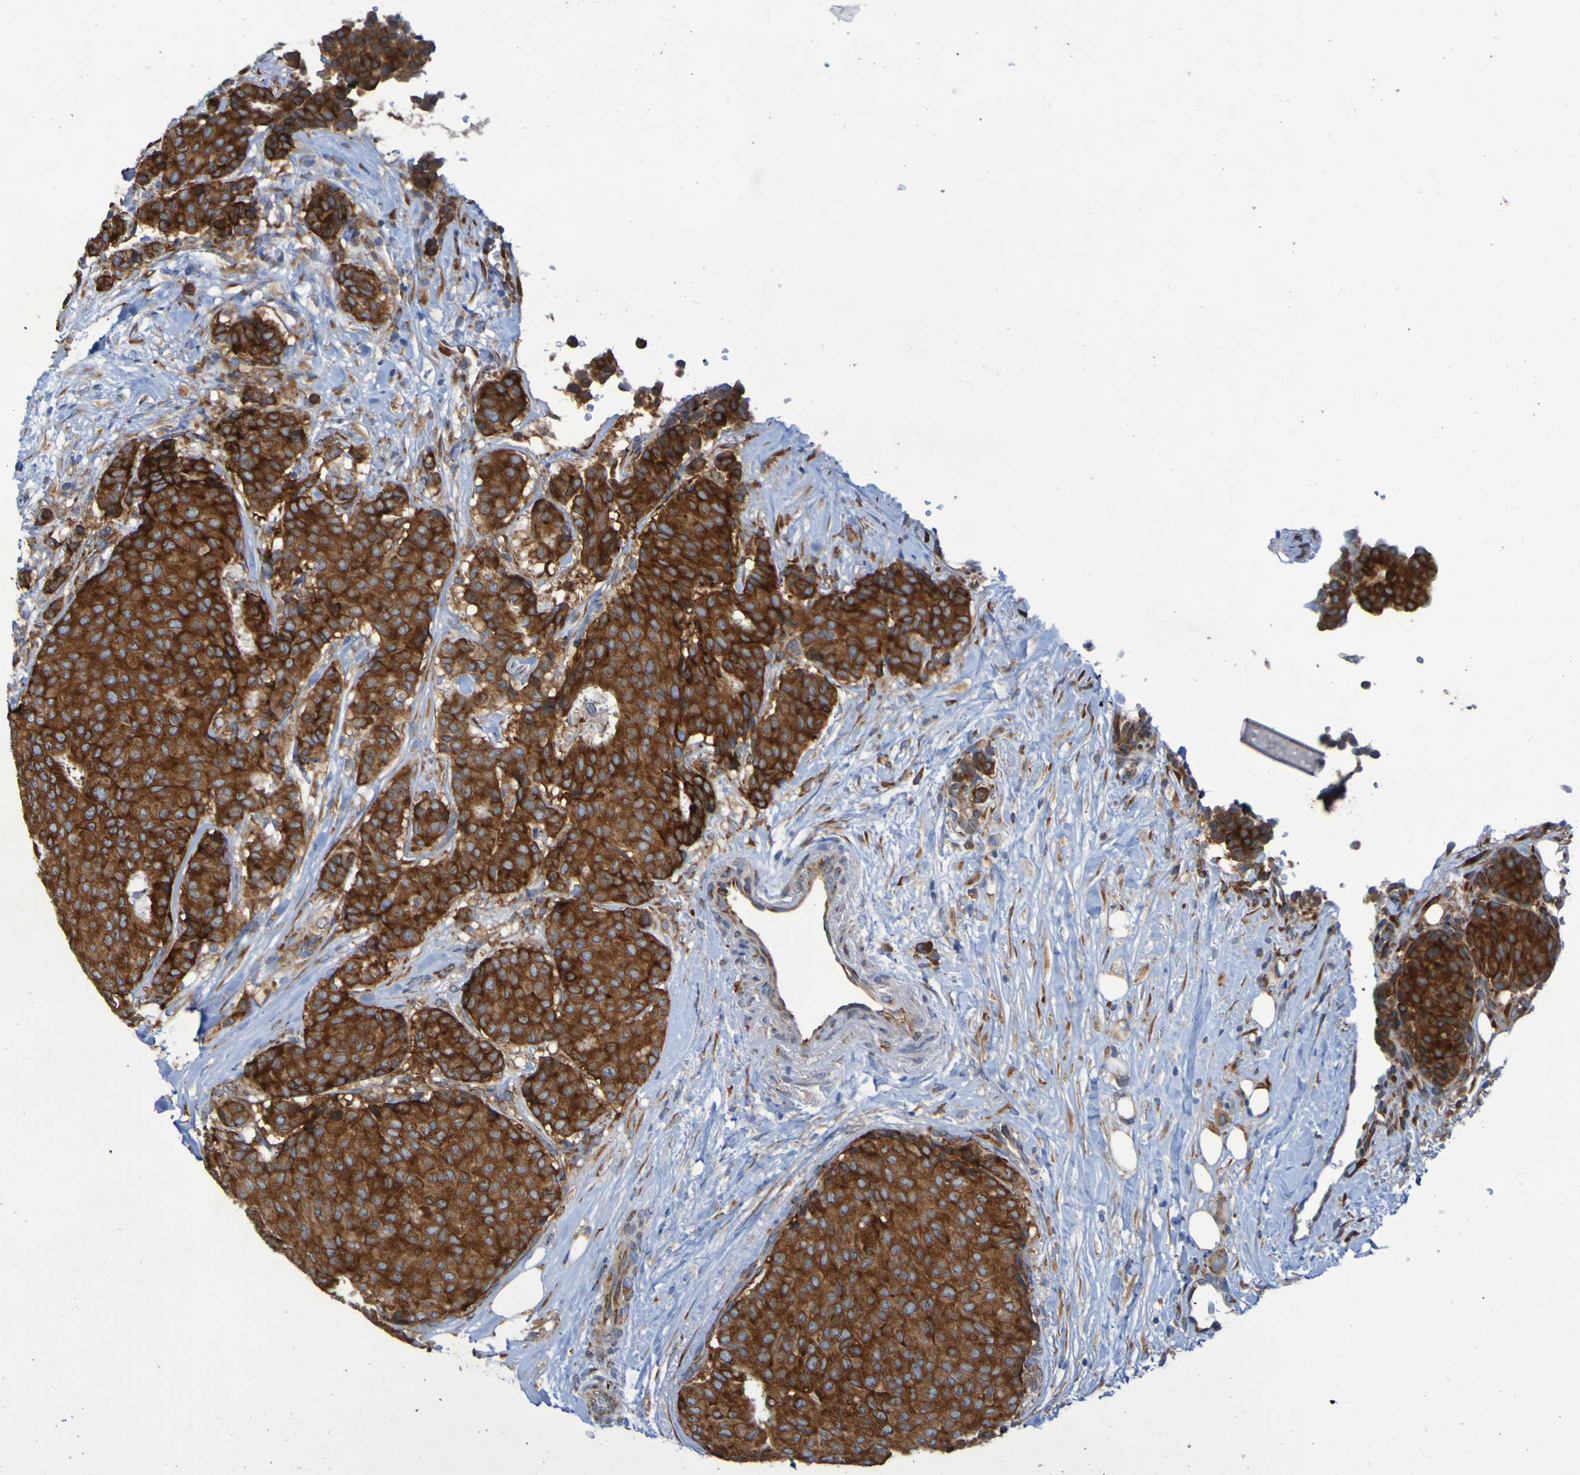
{"staining": {"intensity": "strong", "quantity": ">75%", "location": "cytoplasmic/membranous"}, "tissue": "breast cancer", "cell_type": "Tumor cells", "image_type": "cancer", "snomed": [{"axis": "morphology", "description": "Duct carcinoma"}, {"axis": "topography", "description": "Breast"}], "caption": "Immunohistochemical staining of human invasive ductal carcinoma (breast) shows high levels of strong cytoplasmic/membranous staining in approximately >75% of tumor cells.", "gene": "FKBP3", "patient": {"sex": "female", "age": 75}}